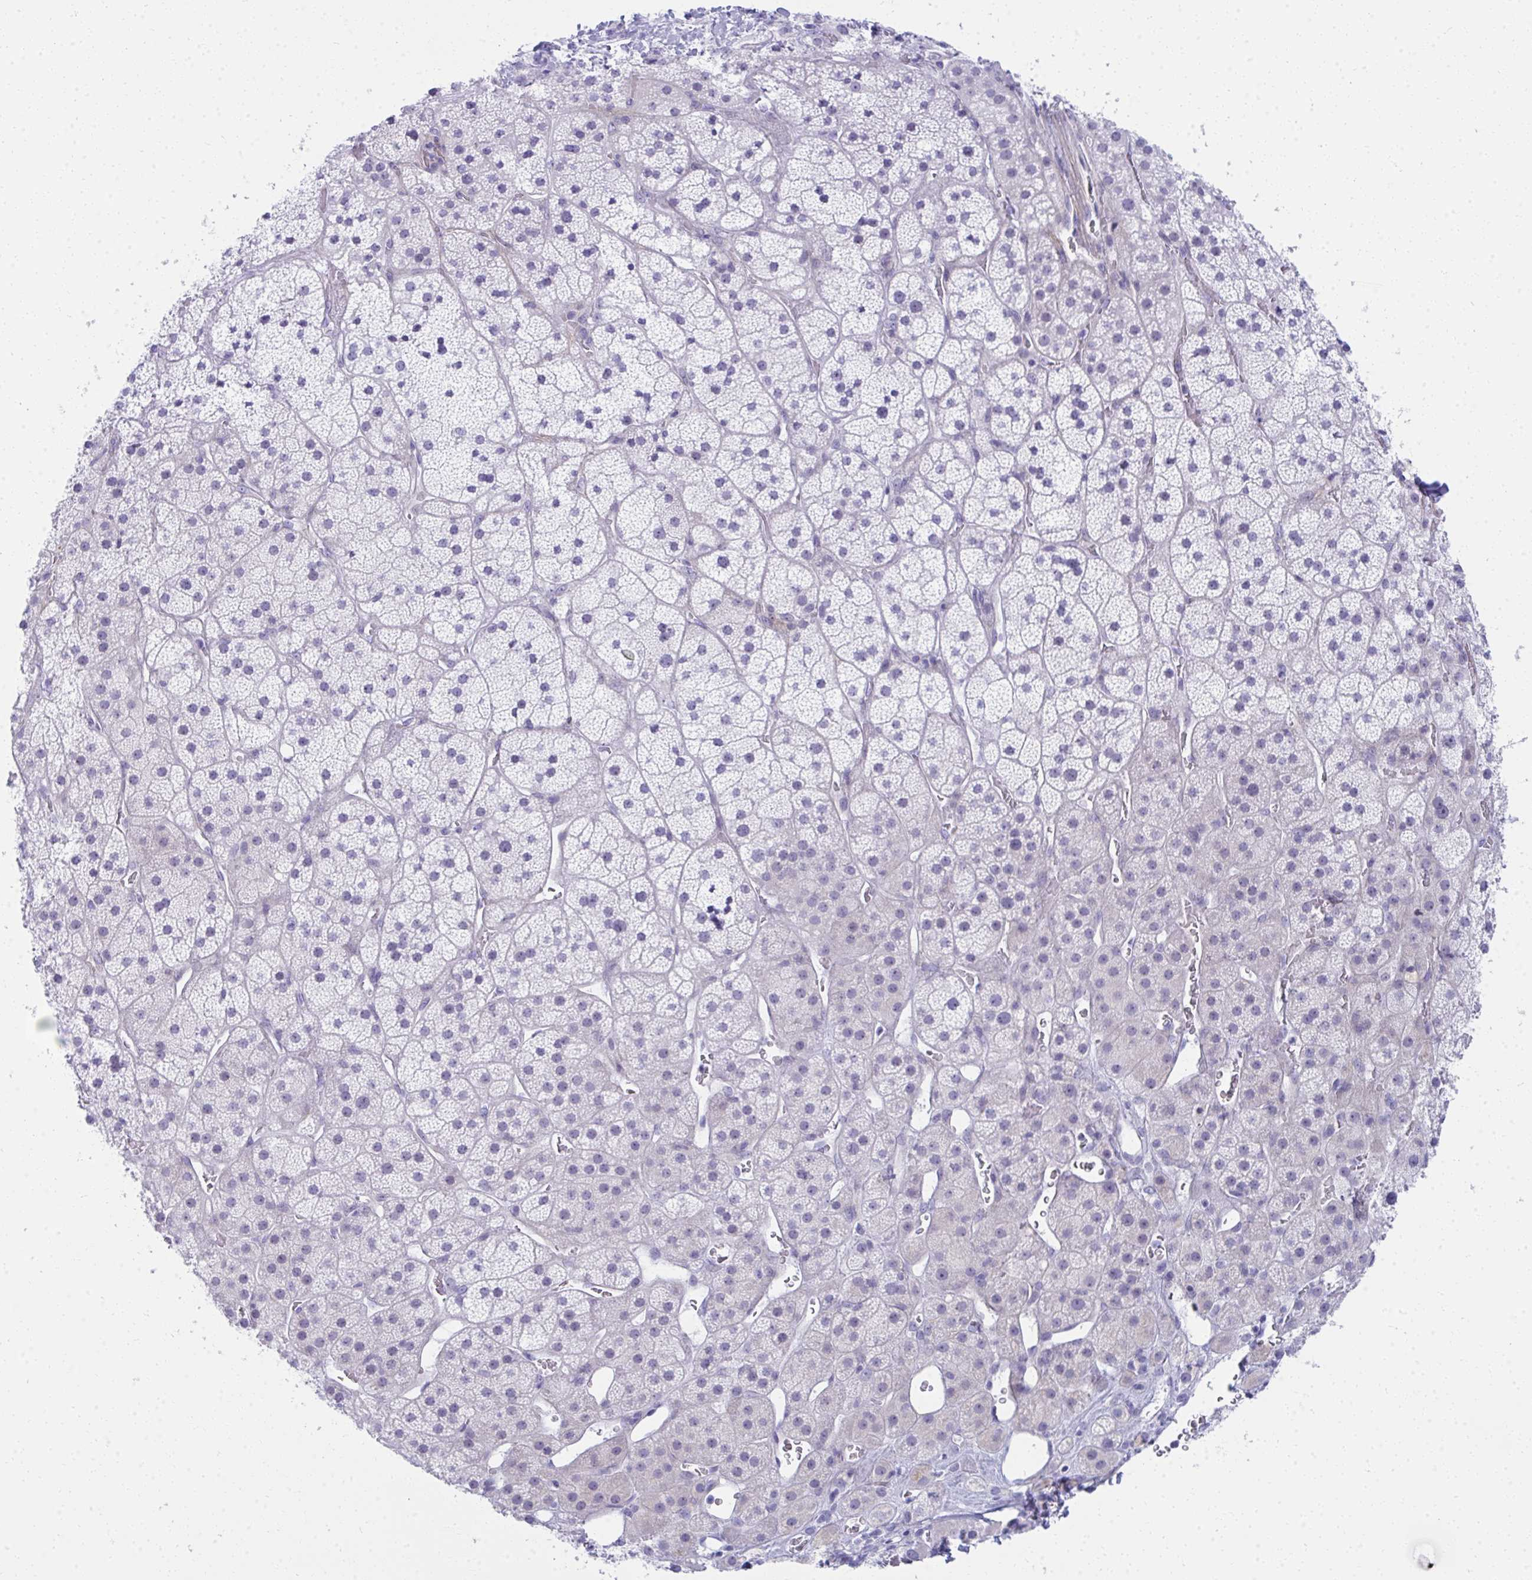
{"staining": {"intensity": "negative", "quantity": "none", "location": "none"}, "tissue": "adrenal gland", "cell_type": "Glandular cells", "image_type": "normal", "snomed": [{"axis": "morphology", "description": "Normal tissue, NOS"}, {"axis": "topography", "description": "Adrenal gland"}], "caption": "Immunohistochemical staining of normal adrenal gland demonstrates no significant positivity in glandular cells.", "gene": "PUS7L", "patient": {"sex": "male", "age": 57}}